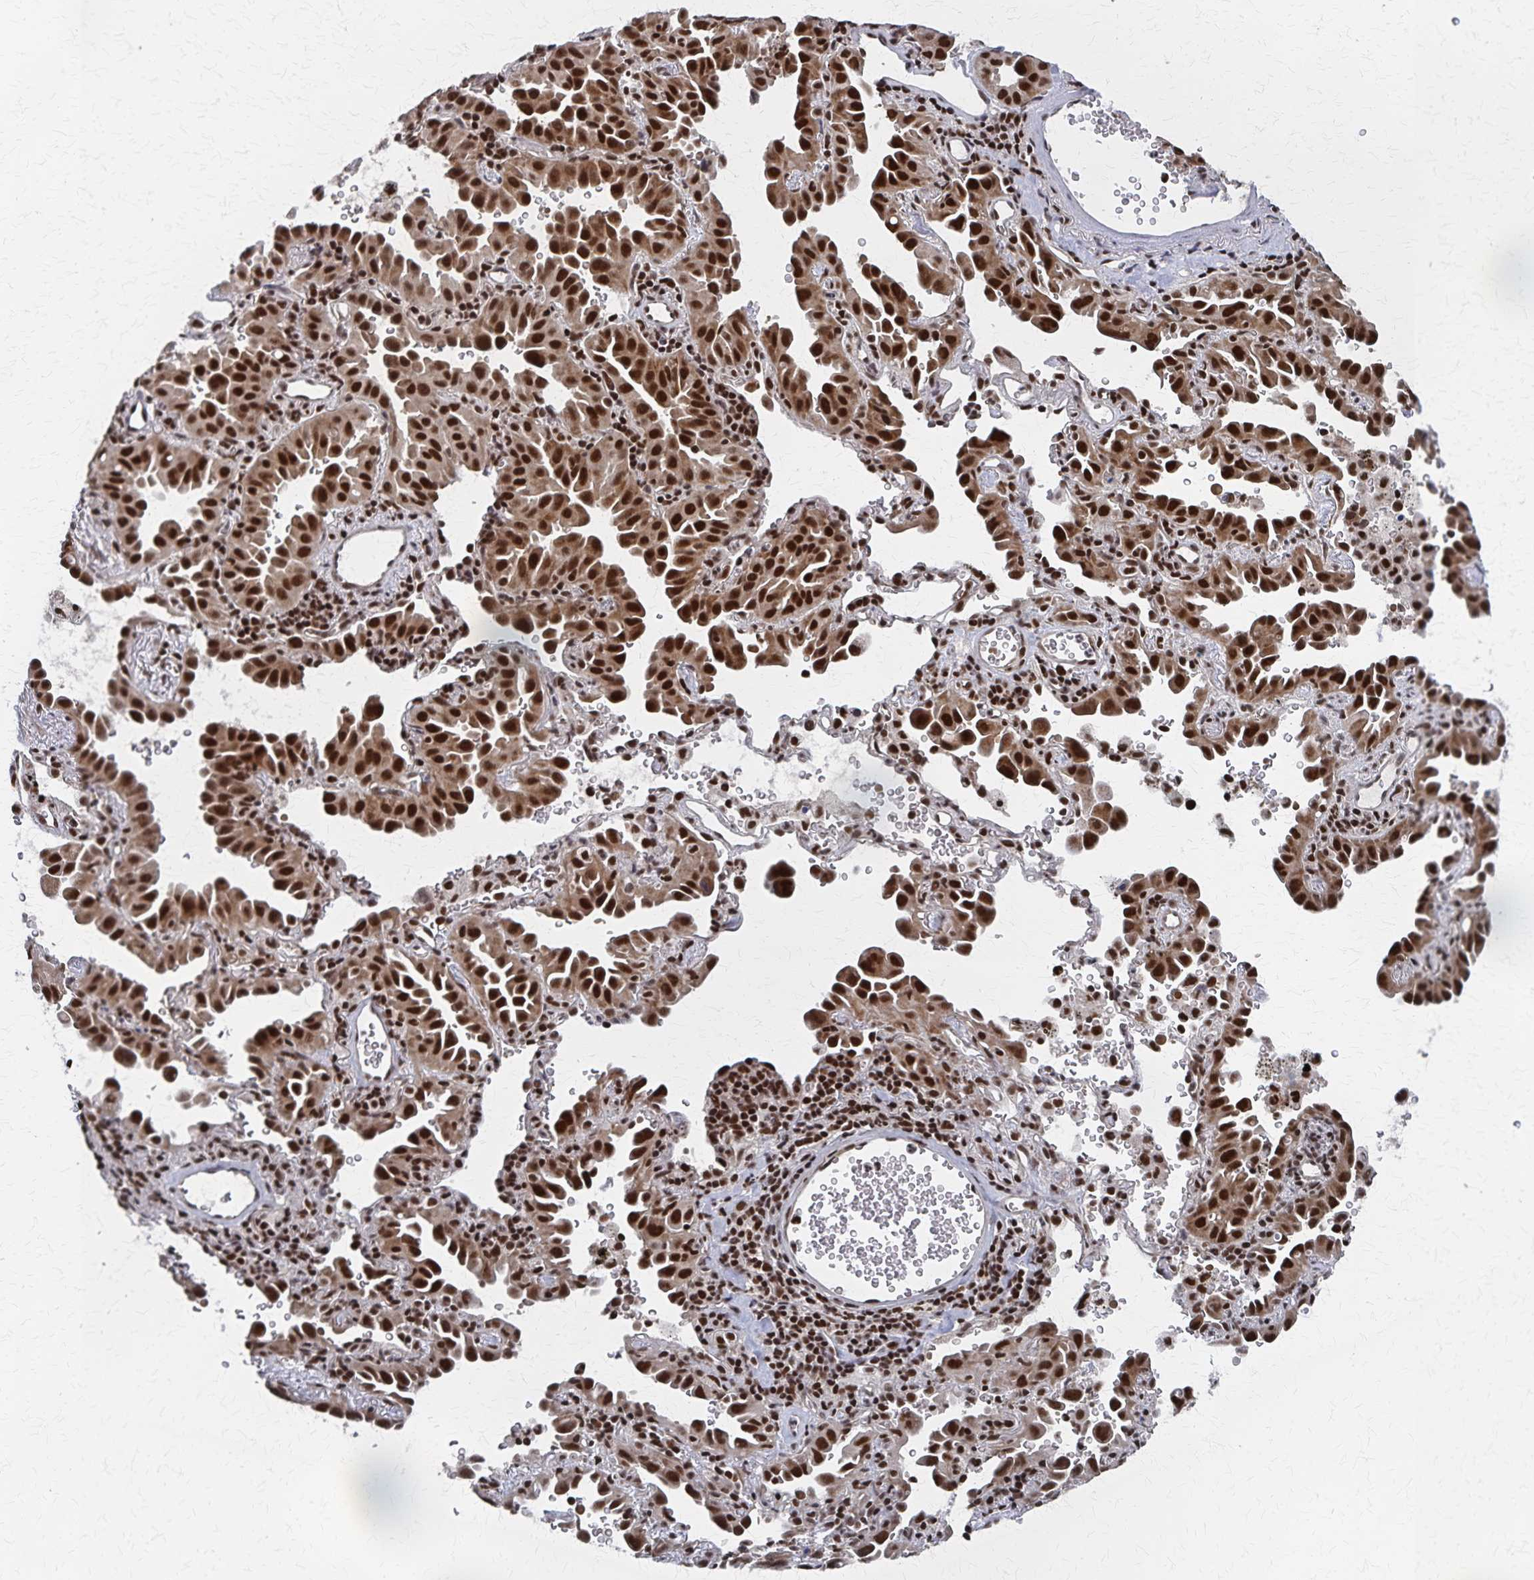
{"staining": {"intensity": "strong", "quantity": ">75%", "location": "nuclear"}, "tissue": "lung cancer", "cell_type": "Tumor cells", "image_type": "cancer", "snomed": [{"axis": "morphology", "description": "Adenocarcinoma, NOS"}, {"axis": "topography", "description": "Lung"}], "caption": "Approximately >75% of tumor cells in adenocarcinoma (lung) demonstrate strong nuclear protein staining as visualized by brown immunohistochemical staining.", "gene": "GTF2B", "patient": {"sex": "male", "age": 68}}